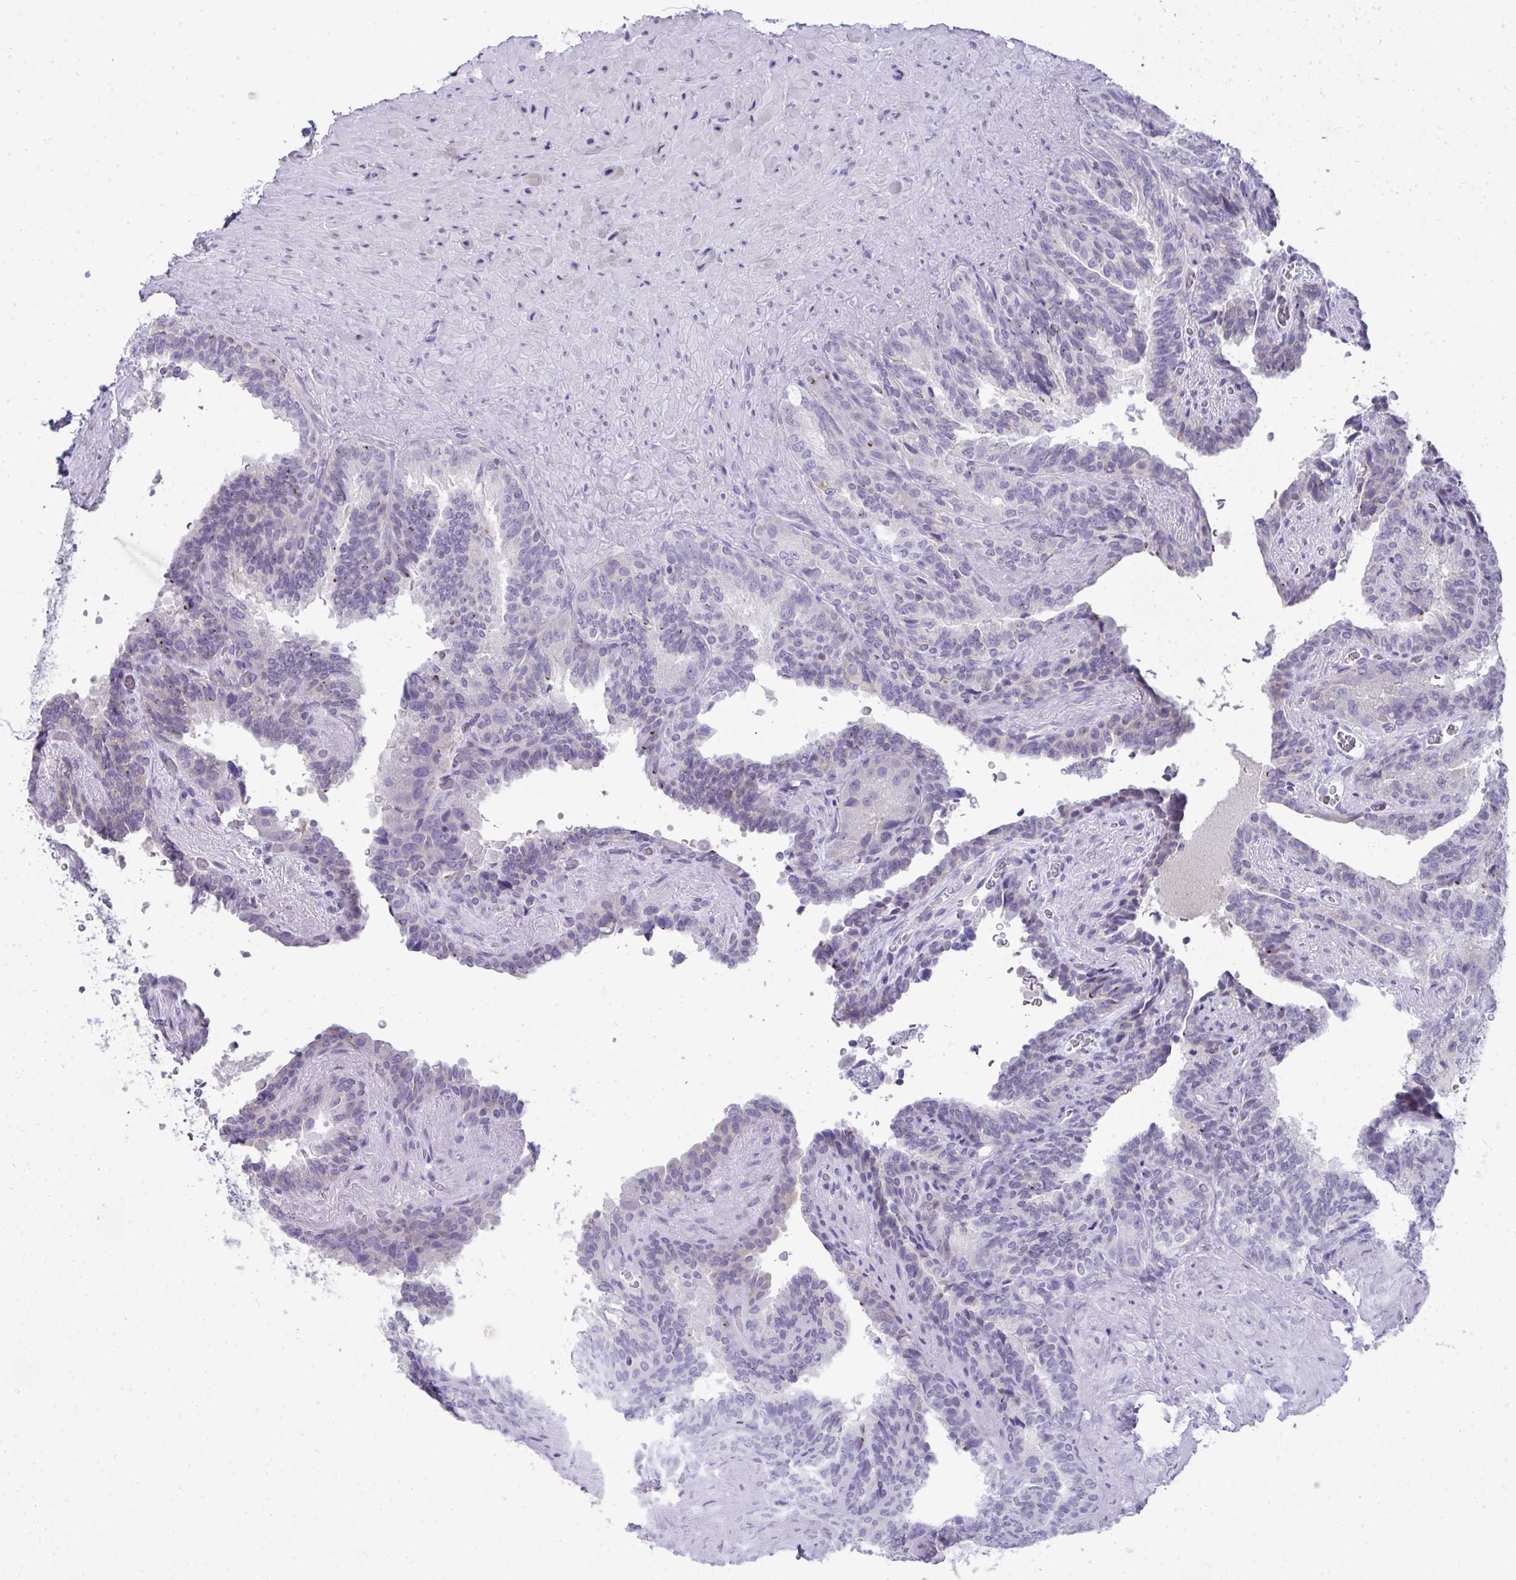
{"staining": {"intensity": "strong", "quantity": "<25%", "location": "cytoplasmic/membranous"}, "tissue": "seminal vesicle", "cell_type": "Glandular cells", "image_type": "normal", "snomed": [{"axis": "morphology", "description": "Normal tissue, NOS"}, {"axis": "topography", "description": "Seminal veicle"}], "caption": "An immunohistochemistry (IHC) image of normal tissue is shown. Protein staining in brown highlights strong cytoplasmic/membranous positivity in seminal vesicle within glandular cells. Nuclei are stained in blue.", "gene": "VPS4B", "patient": {"sex": "male", "age": 60}}